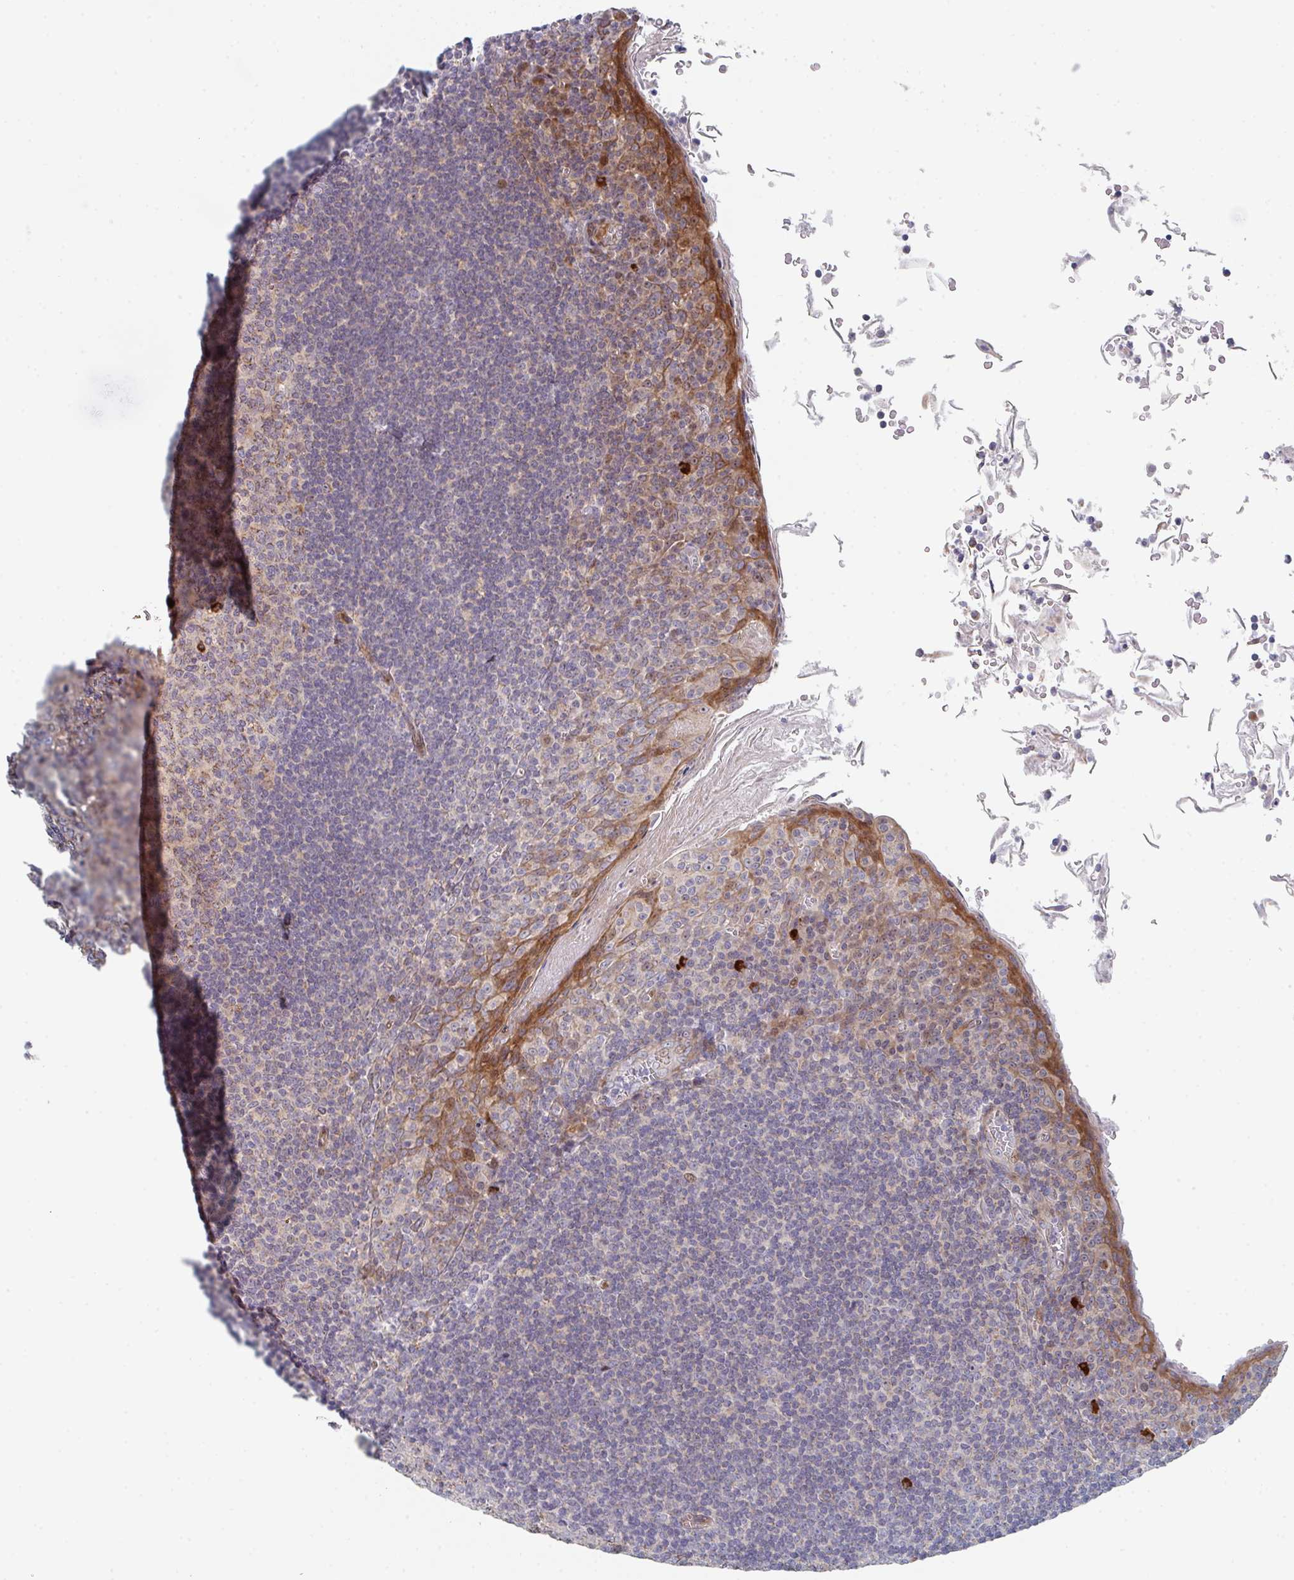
{"staining": {"intensity": "strong", "quantity": "<25%", "location": "cytoplasmic/membranous"}, "tissue": "tonsil", "cell_type": "Germinal center cells", "image_type": "normal", "snomed": [{"axis": "morphology", "description": "Normal tissue, NOS"}, {"axis": "topography", "description": "Tonsil"}], "caption": "A medium amount of strong cytoplasmic/membranous positivity is seen in about <25% of germinal center cells in unremarkable tonsil.", "gene": "ZNF644", "patient": {"sex": "male", "age": 27}}